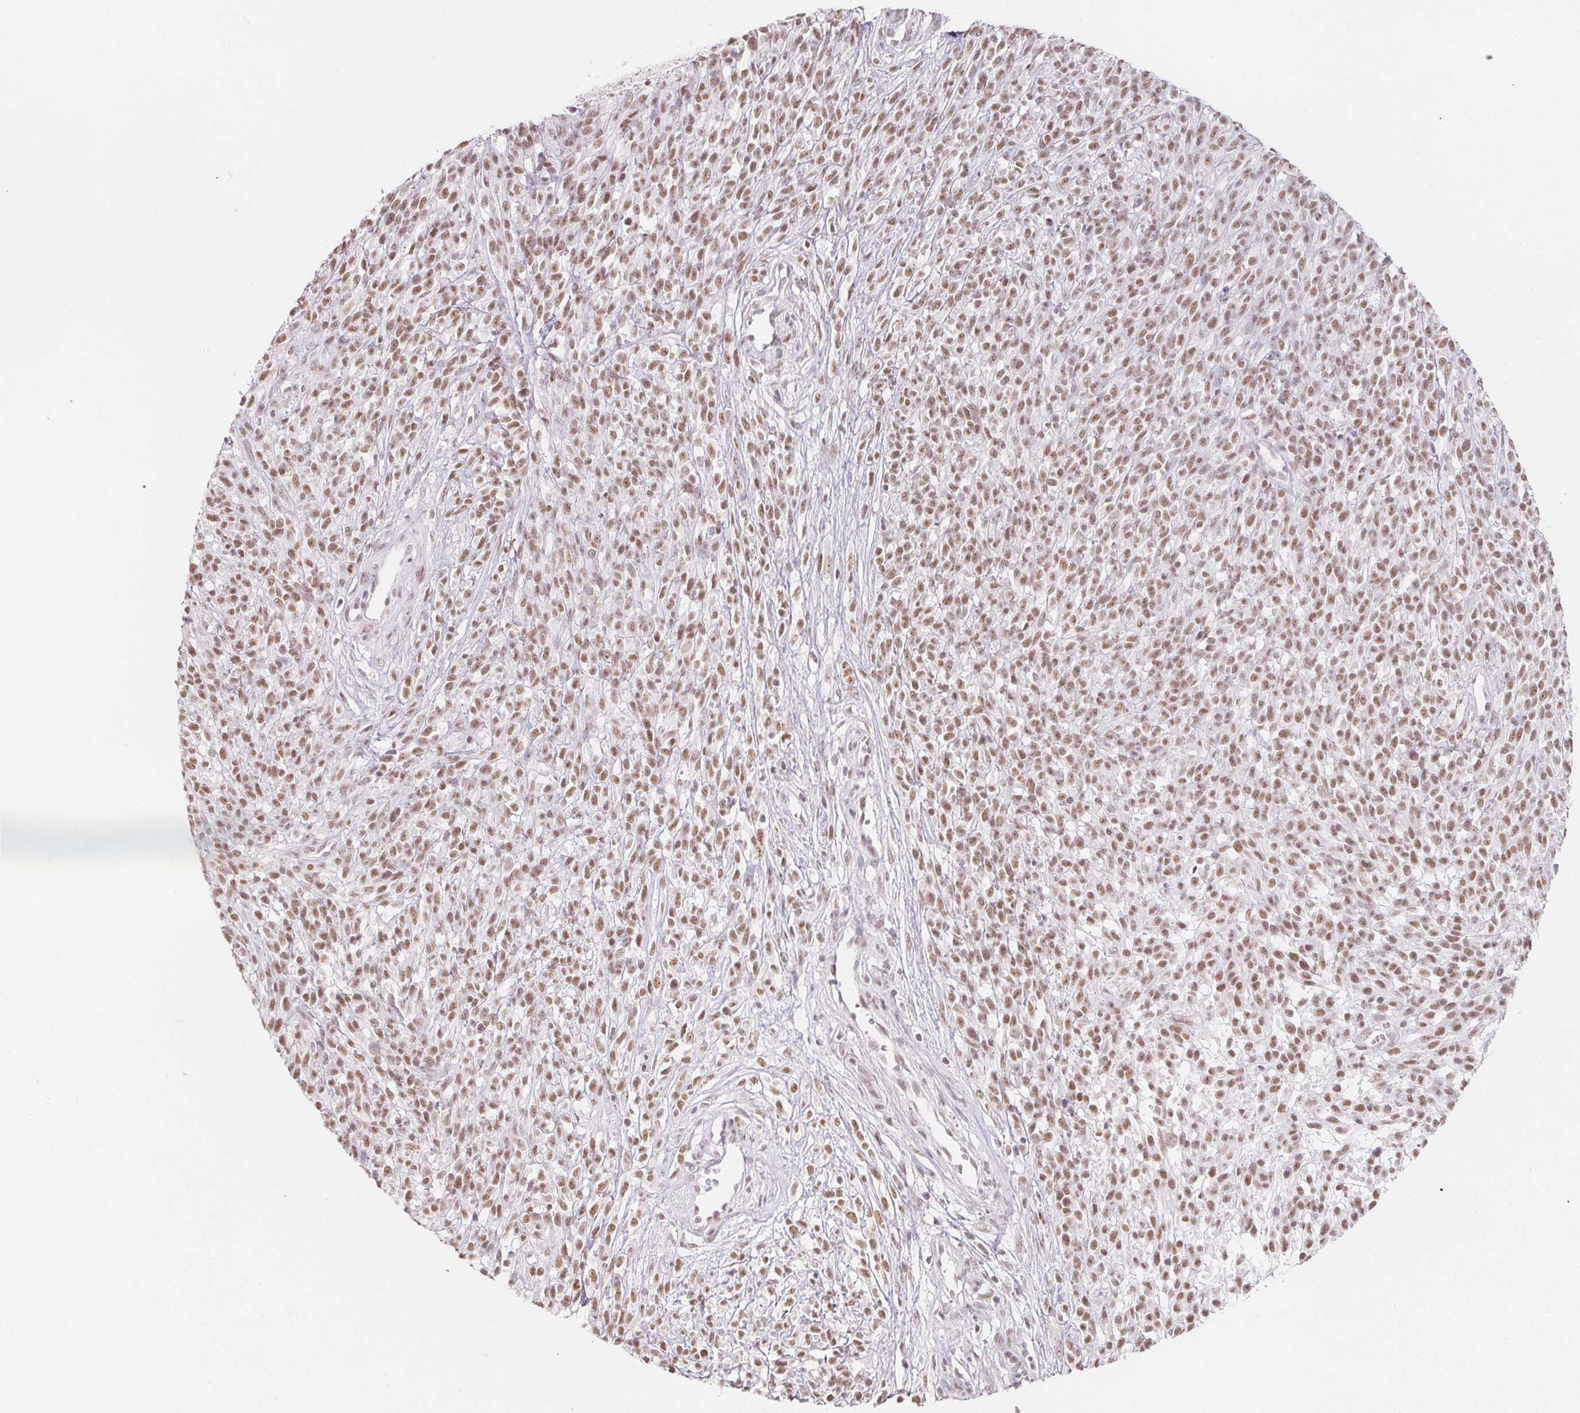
{"staining": {"intensity": "moderate", "quantity": ">75%", "location": "nuclear"}, "tissue": "melanoma", "cell_type": "Tumor cells", "image_type": "cancer", "snomed": [{"axis": "morphology", "description": "Malignant melanoma, NOS"}, {"axis": "topography", "description": "Skin"}, {"axis": "topography", "description": "Skin of trunk"}], "caption": "This micrograph shows immunohistochemistry (IHC) staining of malignant melanoma, with medium moderate nuclear positivity in about >75% of tumor cells.", "gene": "NXF3", "patient": {"sex": "male", "age": 74}}